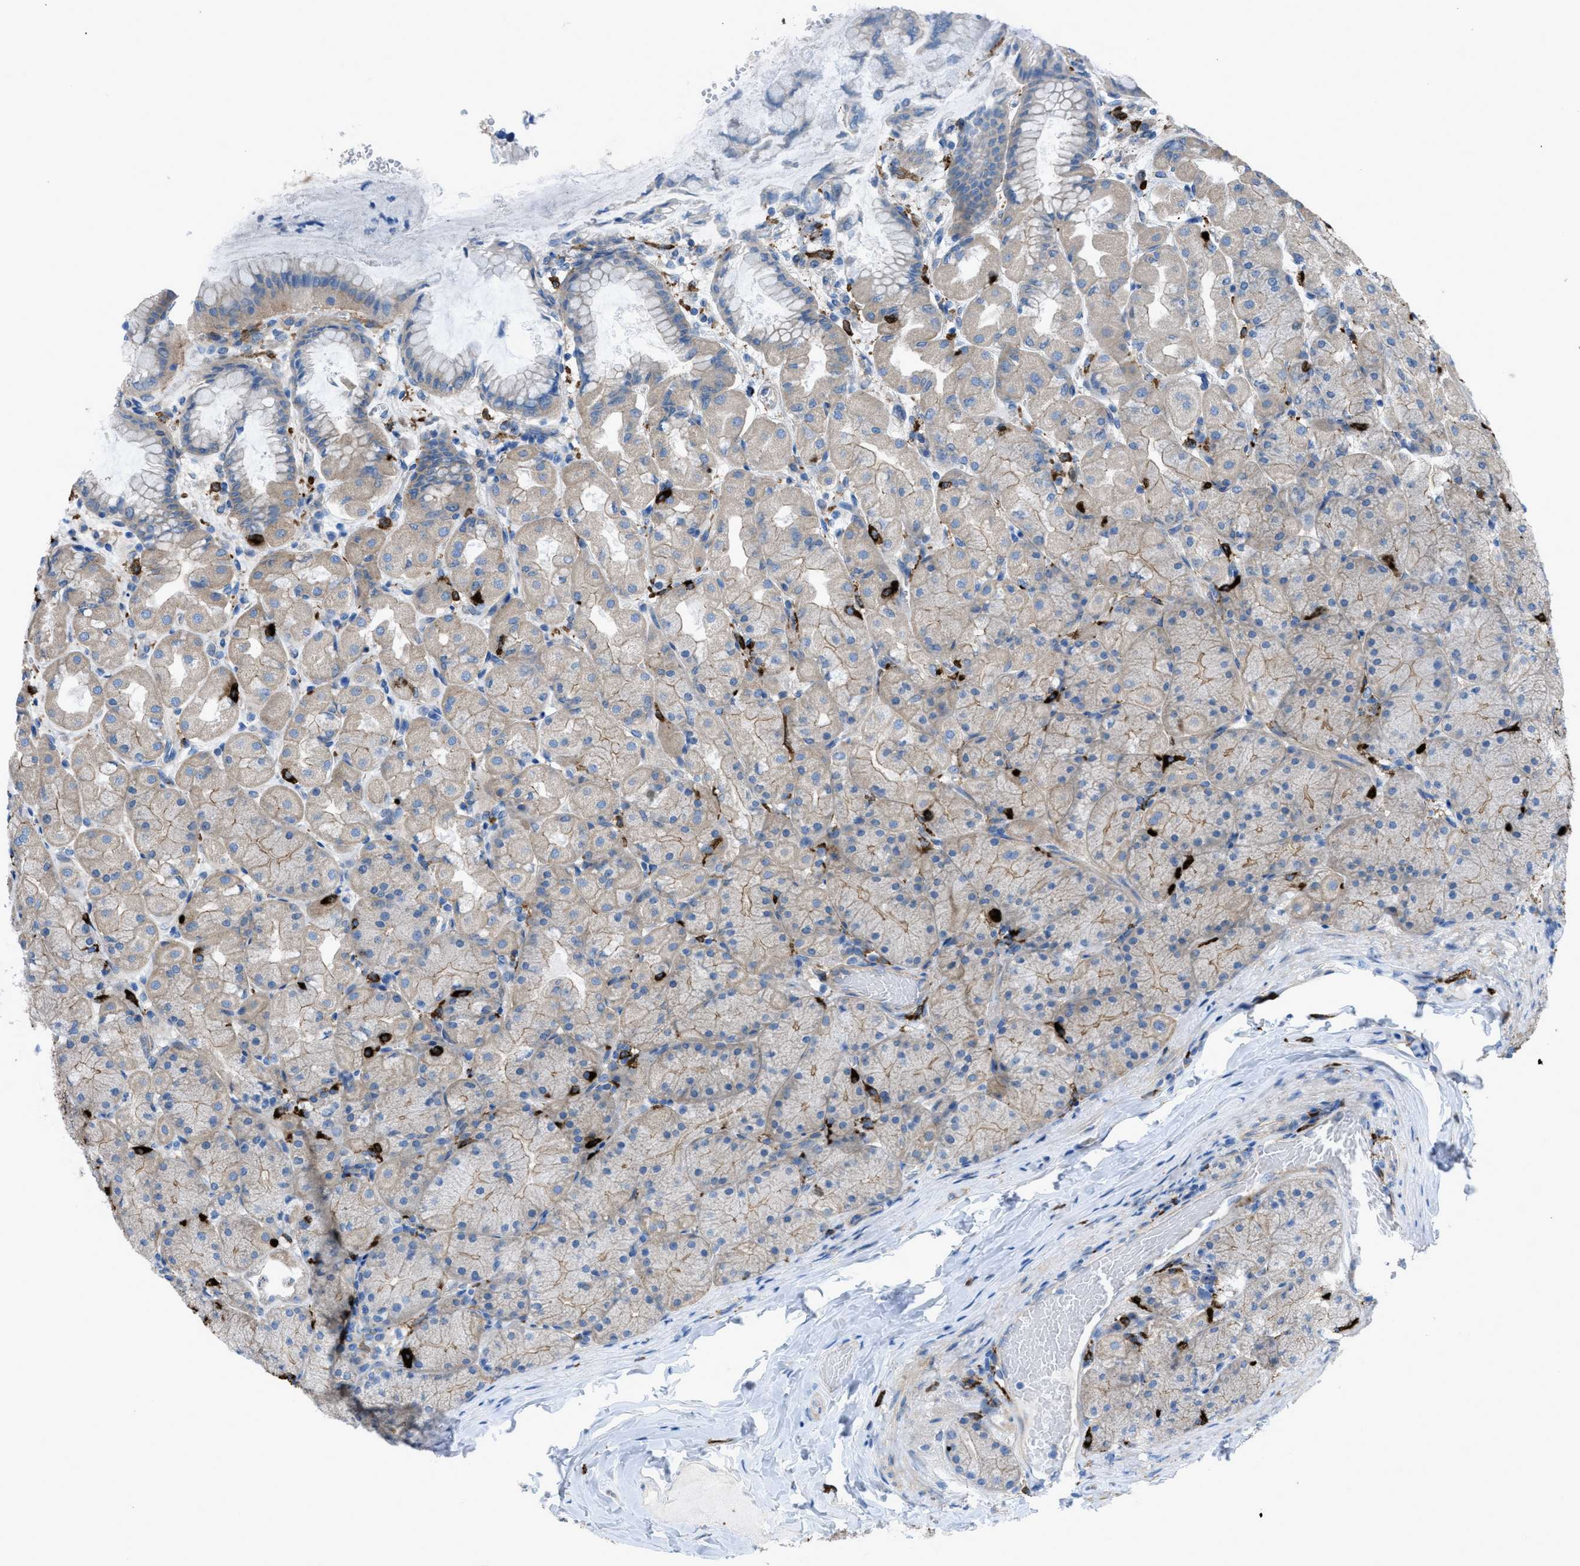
{"staining": {"intensity": "strong", "quantity": "<25%", "location": "cytoplasmic/membranous"}, "tissue": "stomach", "cell_type": "Glandular cells", "image_type": "normal", "snomed": [{"axis": "morphology", "description": "Normal tissue, NOS"}, {"axis": "topography", "description": "Stomach, upper"}], "caption": "Immunohistochemical staining of unremarkable human stomach demonstrates medium levels of strong cytoplasmic/membranous expression in about <25% of glandular cells.", "gene": "EGFR", "patient": {"sex": "female", "age": 56}}